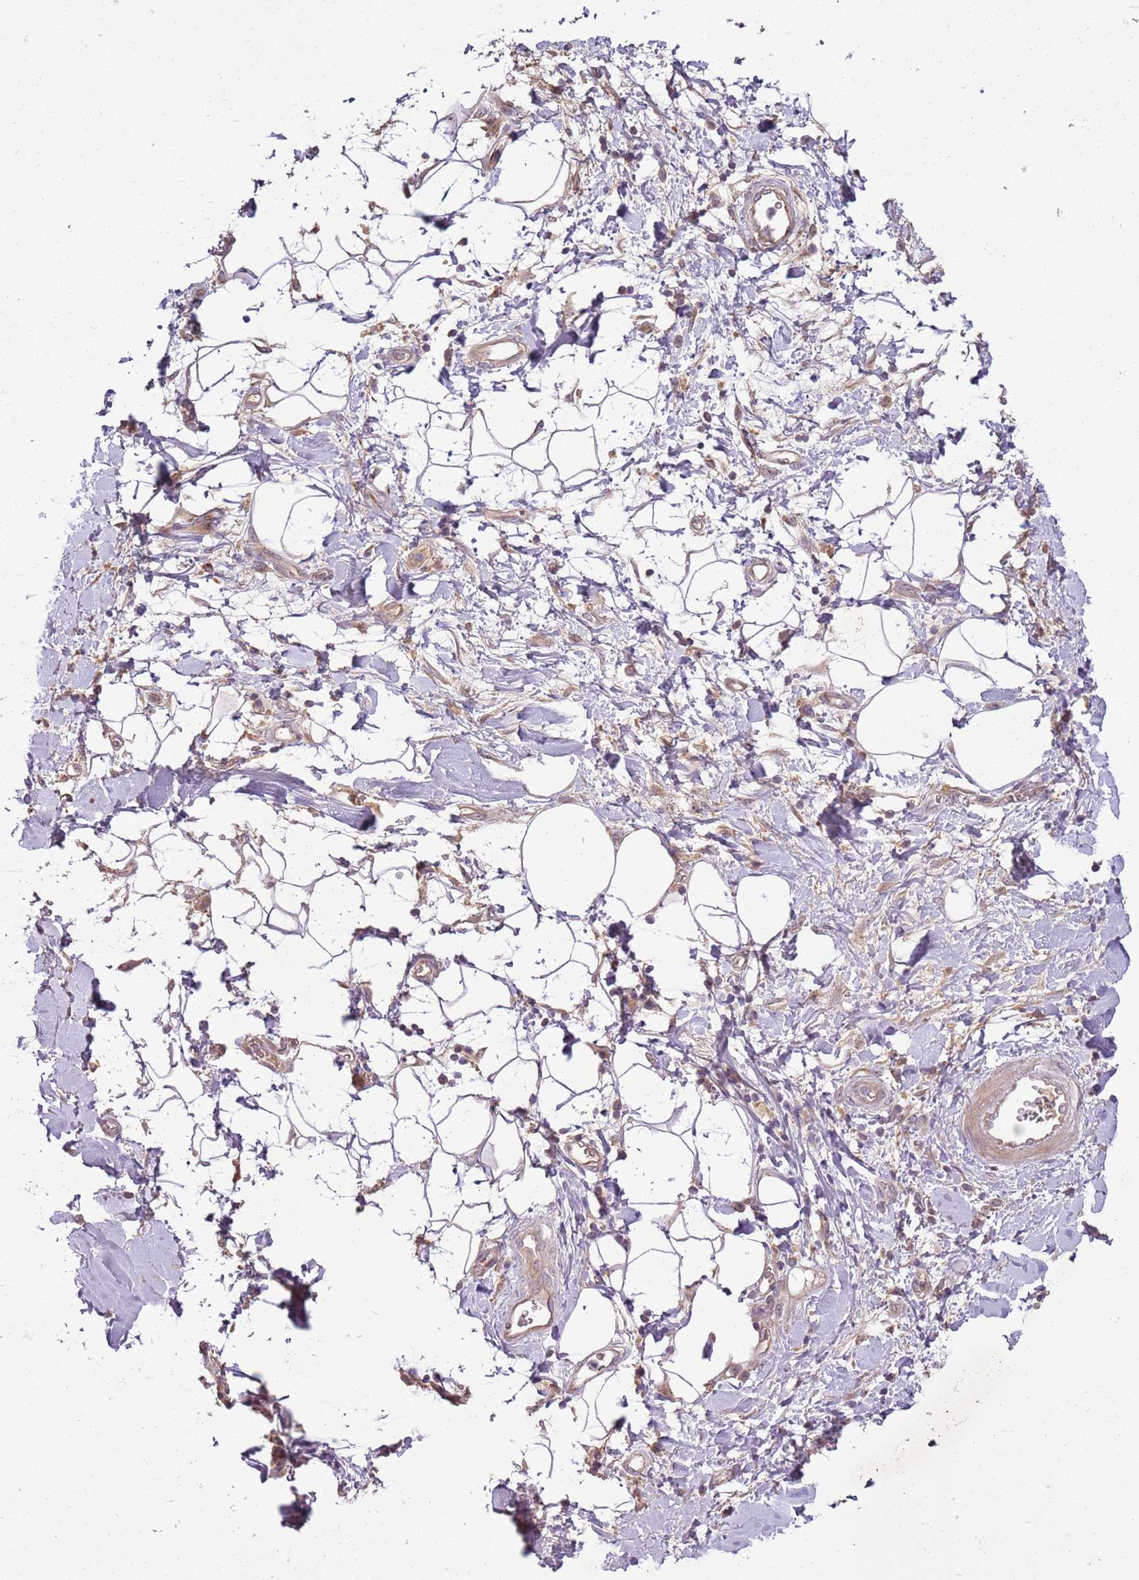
{"staining": {"intensity": "weak", "quantity": ">75%", "location": "cytoplasmic/membranous"}, "tissue": "adipose tissue", "cell_type": "Adipocytes", "image_type": "normal", "snomed": [{"axis": "morphology", "description": "Normal tissue, NOS"}, {"axis": "morphology", "description": "Adenocarcinoma, NOS"}, {"axis": "topography", "description": "Pancreas"}, {"axis": "topography", "description": "Peripheral nerve tissue"}], "caption": "Adipose tissue stained for a protein reveals weak cytoplasmic/membranous positivity in adipocytes. The staining was performed using DAB to visualize the protein expression in brown, while the nuclei were stained in blue with hematoxylin (Magnification: 20x).", "gene": "ANKRD24", "patient": {"sex": "male", "age": 59}}